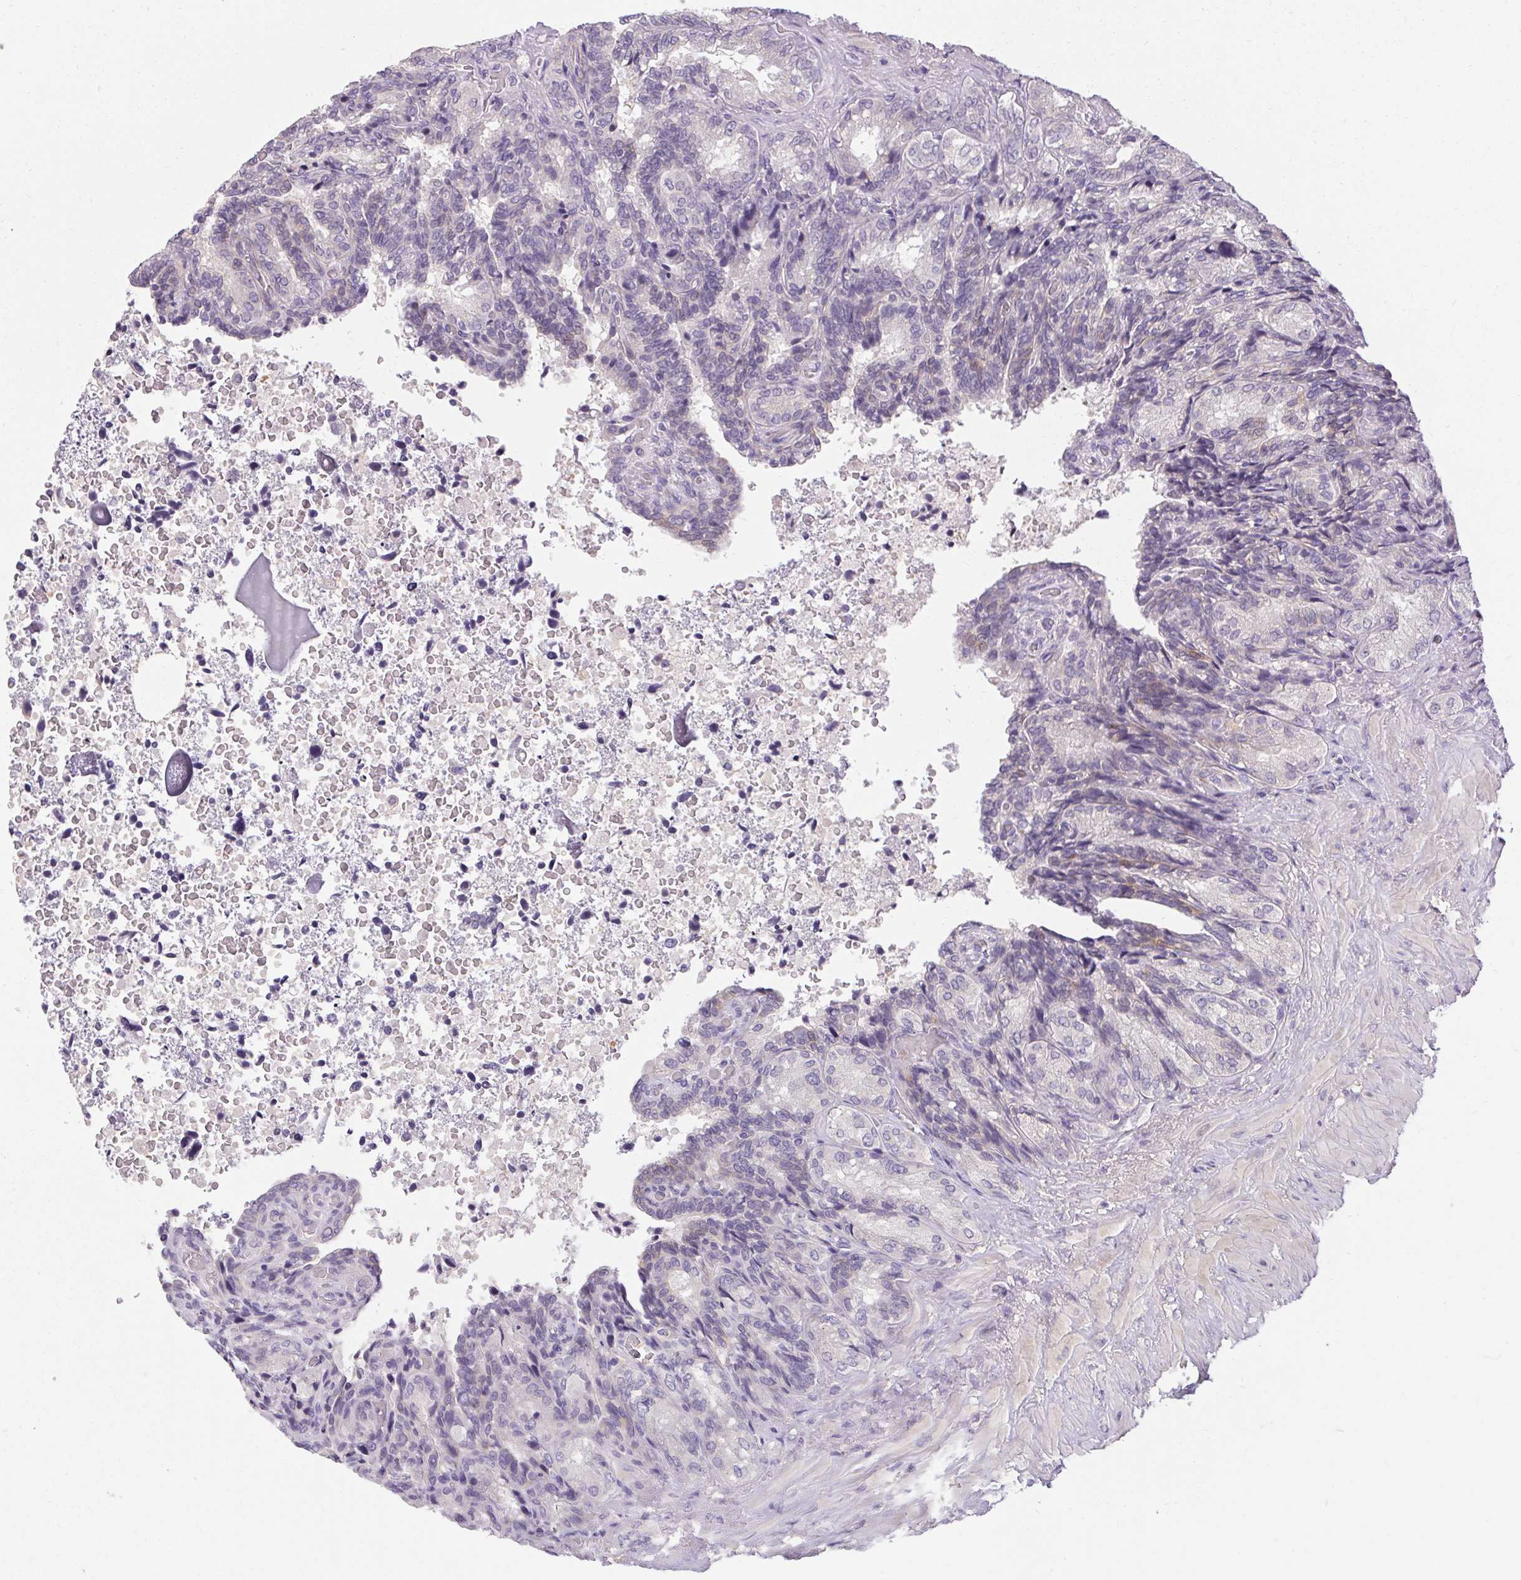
{"staining": {"intensity": "negative", "quantity": "none", "location": "none"}, "tissue": "seminal vesicle", "cell_type": "Glandular cells", "image_type": "normal", "snomed": [{"axis": "morphology", "description": "Normal tissue, NOS"}, {"axis": "topography", "description": "Seminal veicle"}], "caption": "Glandular cells are negative for protein expression in benign human seminal vesicle. (Stains: DAB (3,3'-diaminobenzidine) IHC with hematoxylin counter stain, Microscopy: brightfield microscopy at high magnification).", "gene": "TMEM52B", "patient": {"sex": "male", "age": 68}}